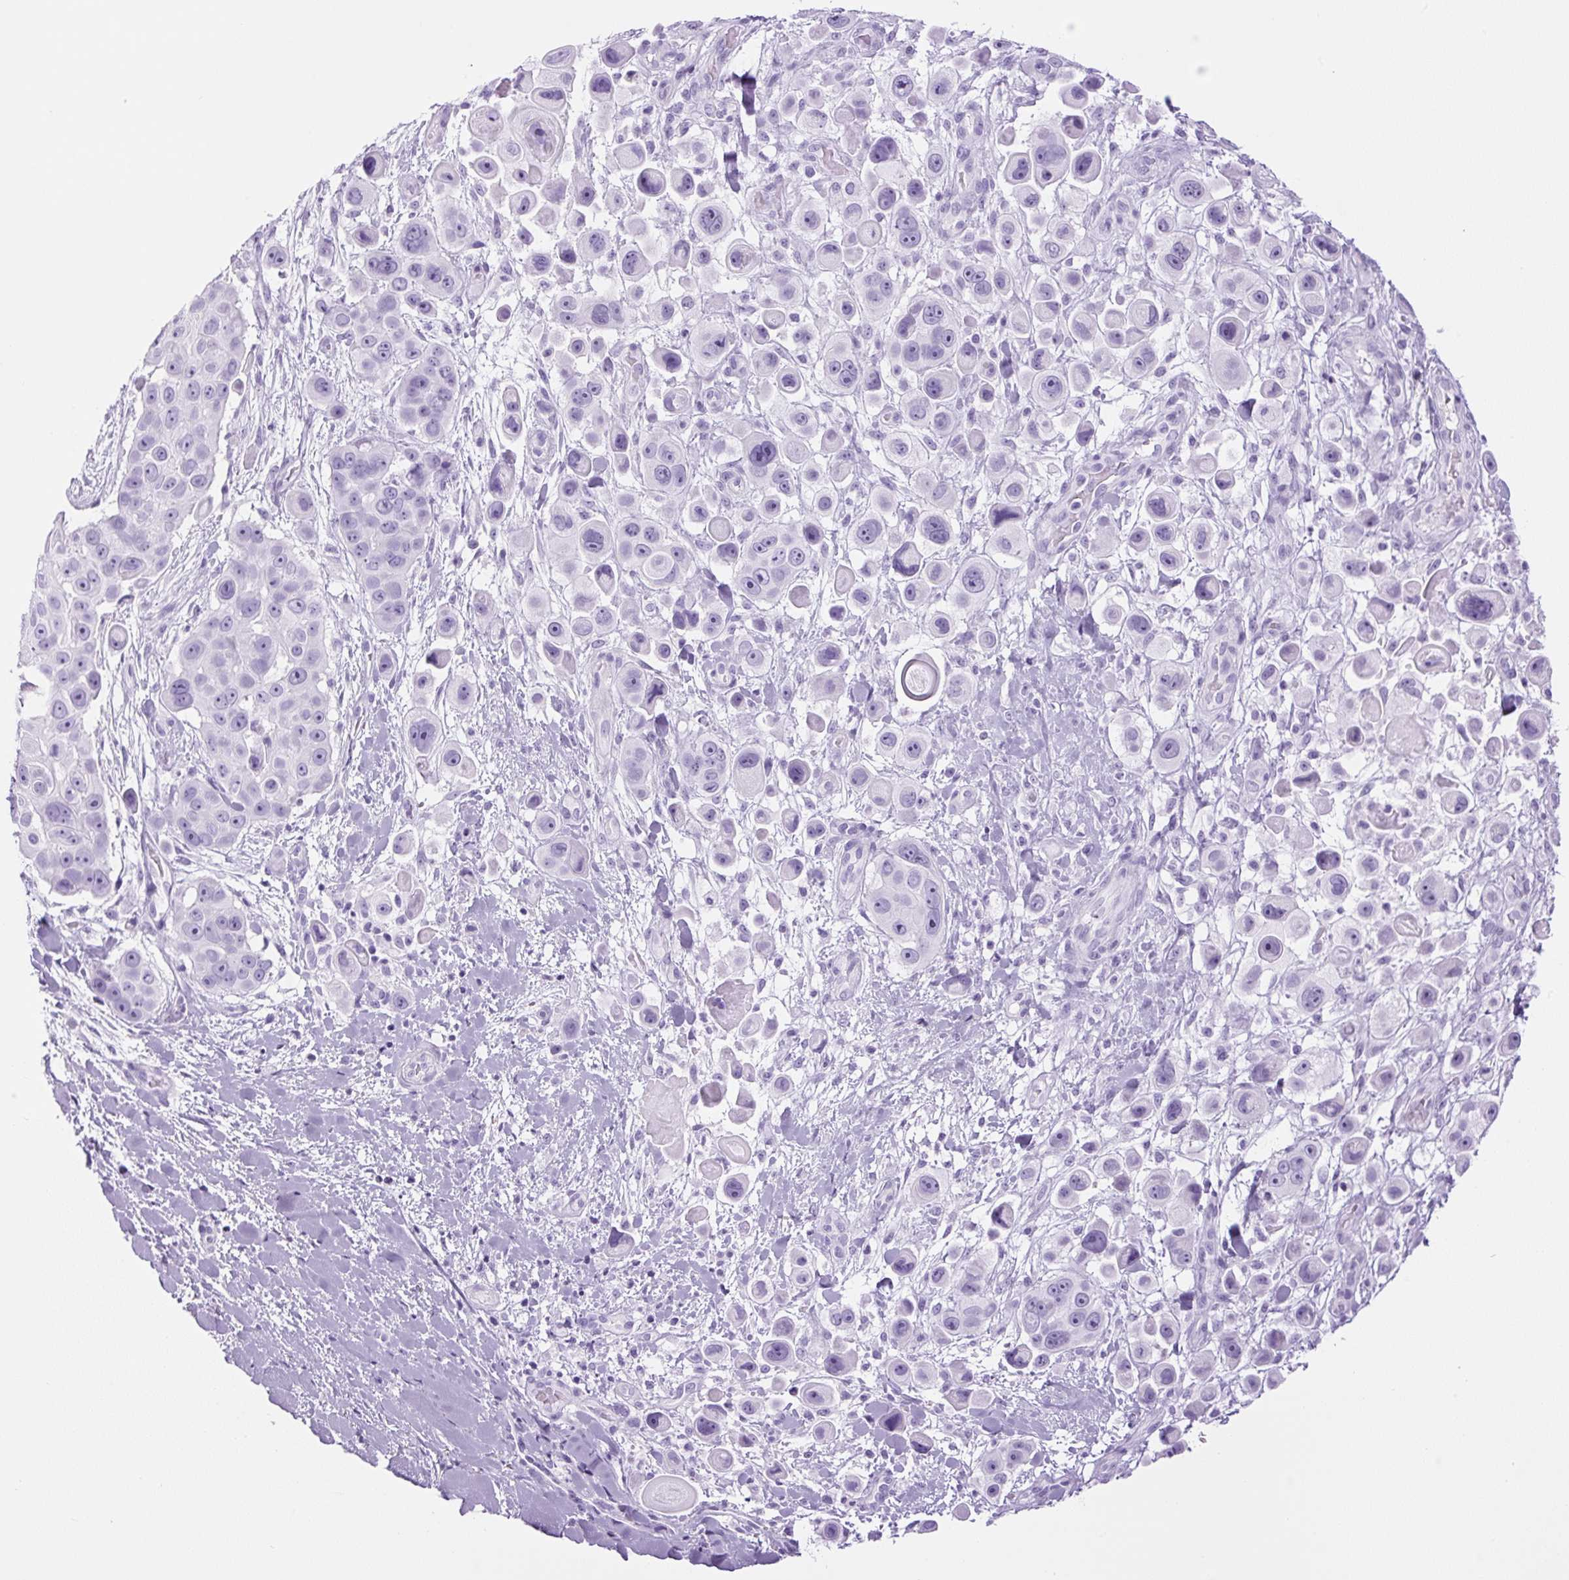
{"staining": {"intensity": "negative", "quantity": "none", "location": "none"}, "tissue": "skin cancer", "cell_type": "Tumor cells", "image_type": "cancer", "snomed": [{"axis": "morphology", "description": "Squamous cell carcinoma, NOS"}, {"axis": "topography", "description": "Skin"}], "caption": "This photomicrograph is of skin cancer stained with immunohistochemistry (IHC) to label a protein in brown with the nuclei are counter-stained blue. There is no positivity in tumor cells. (Stains: DAB IHC with hematoxylin counter stain, Microscopy: brightfield microscopy at high magnification).", "gene": "RSPO4", "patient": {"sex": "male", "age": 67}}